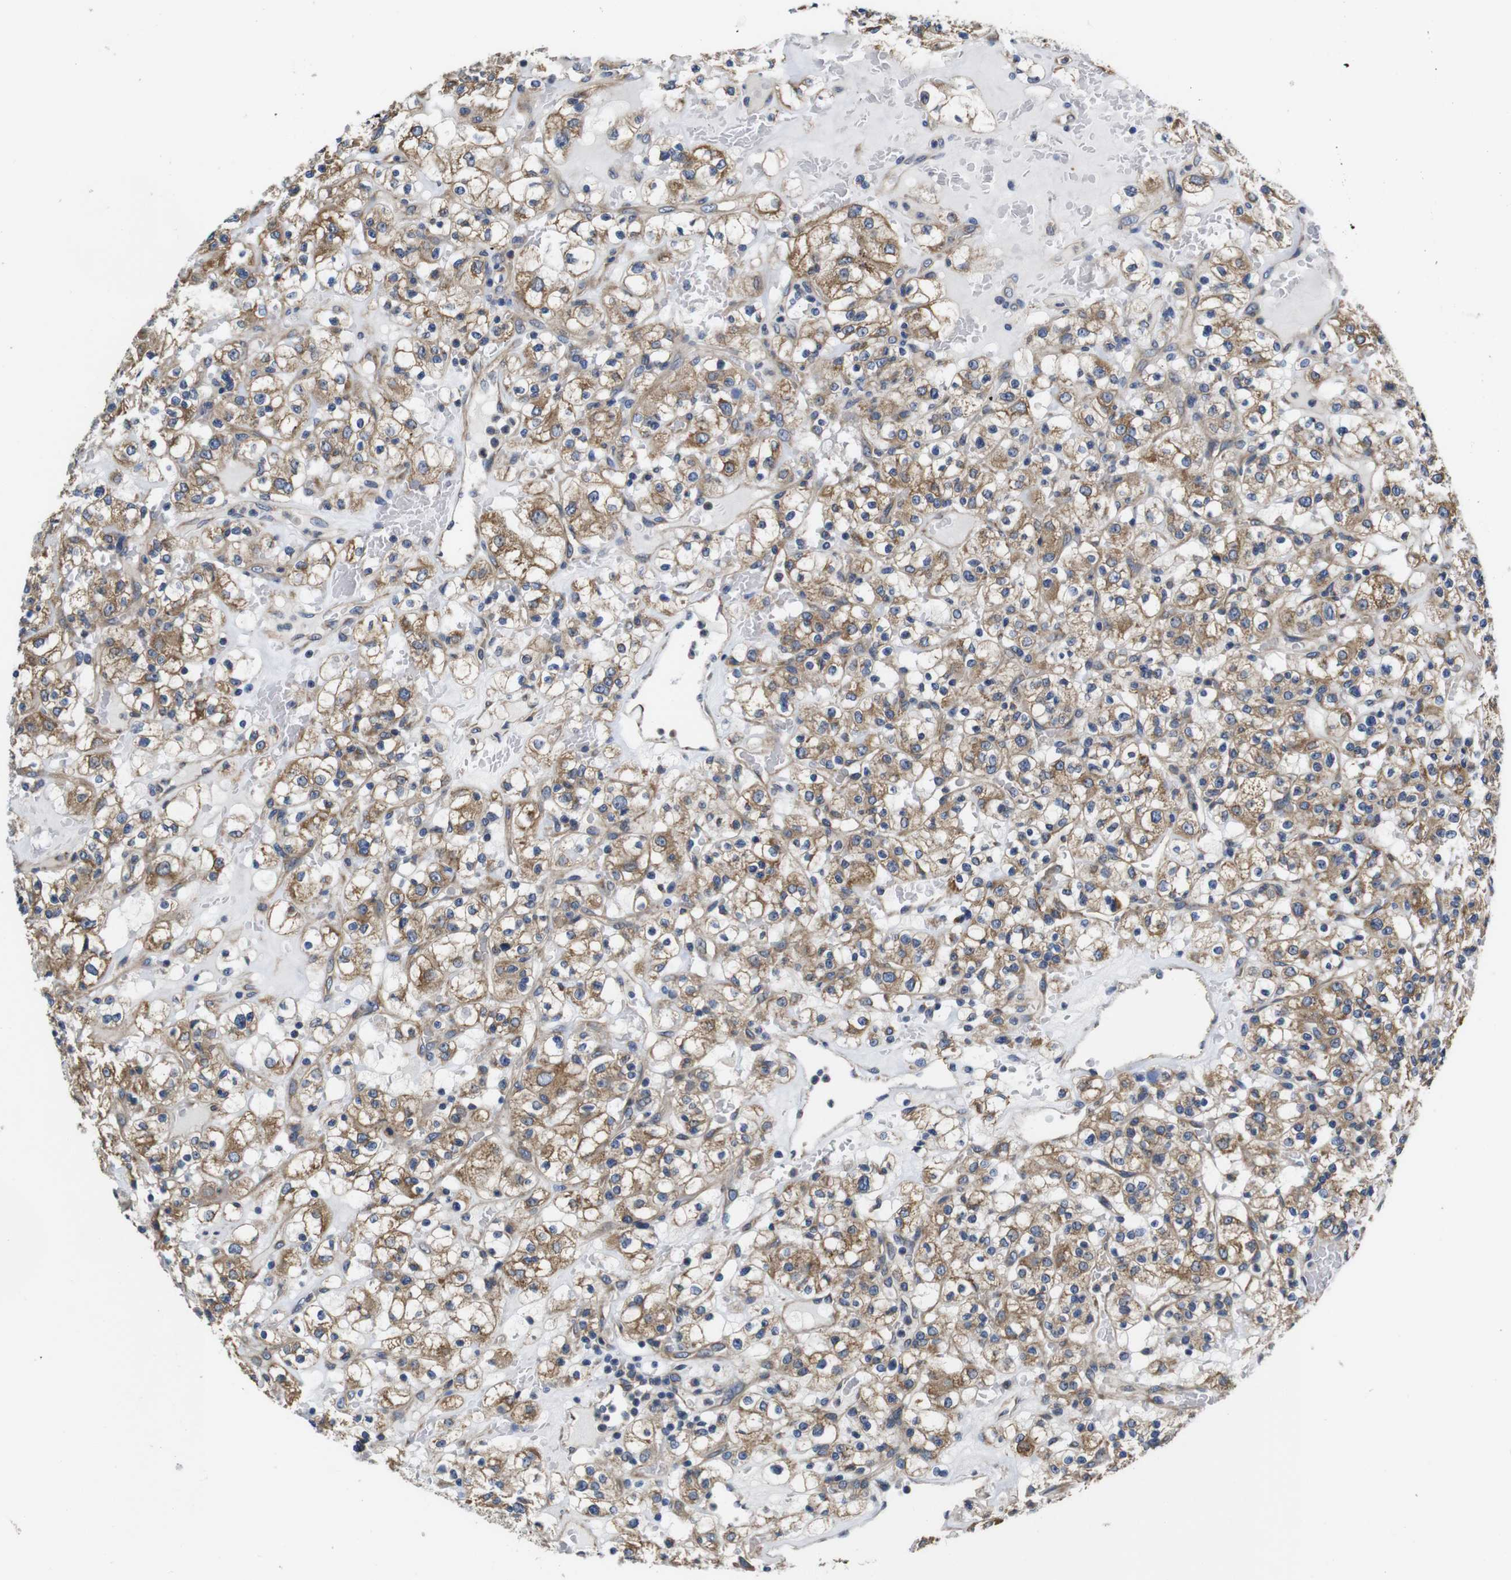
{"staining": {"intensity": "moderate", "quantity": ">75%", "location": "cytoplasmic/membranous"}, "tissue": "renal cancer", "cell_type": "Tumor cells", "image_type": "cancer", "snomed": [{"axis": "morphology", "description": "Normal tissue, NOS"}, {"axis": "morphology", "description": "Adenocarcinoma, NOS"}, {"axis": "topography", "description": "Kidney"}], "caption": "Immunohistochemistry (IHC) (DAB) staining of human renal adenocarcinoma shows moderate cytoplasmic/membranous protein positivity in approximately >75% of tumor cells.", "gene": "MARCHF7", "patient": {"sex": "female", "age": 72}}